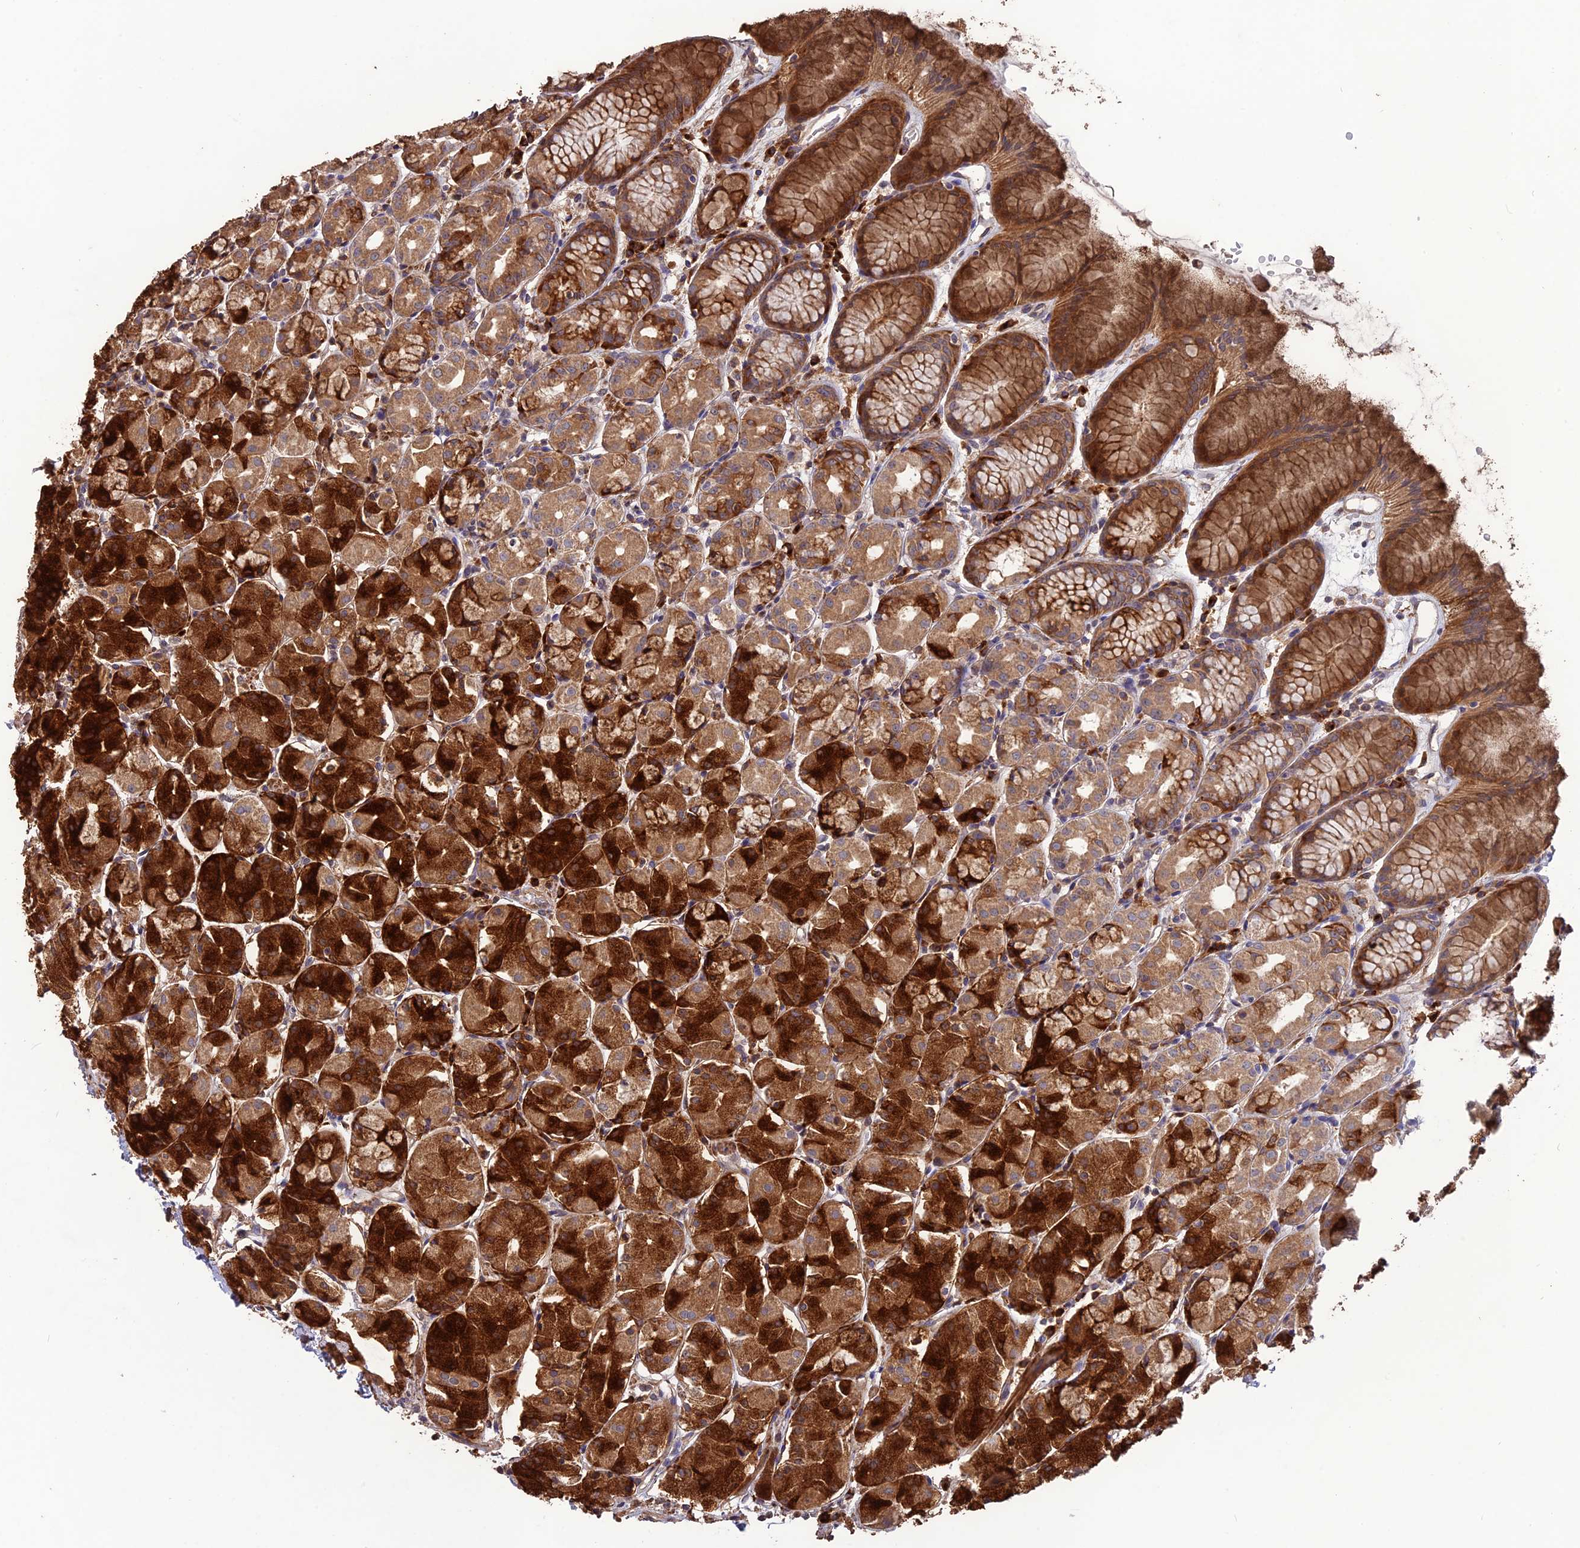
{"staining": {"intensity": "strong", "quantity": ">75%", "location": "cytoplasmic/membranous"}, "tissue": "stomach", "cell_type": "Glandular cells", "image_type": "normal", "snomed": [{"axis": "morphology", "description": "Normal tissue, NOS"}, {"axis": "topography", "description": "Stomach, upper"}], "caption": "Strong cytoplasmic/membranous positivity for a protein is identified in approximately >75% of glandular cells of unremarkable stomach using immunohistochemistry.", "gene": "LAYN", "patient": {"sex": "male", "age": 47}}